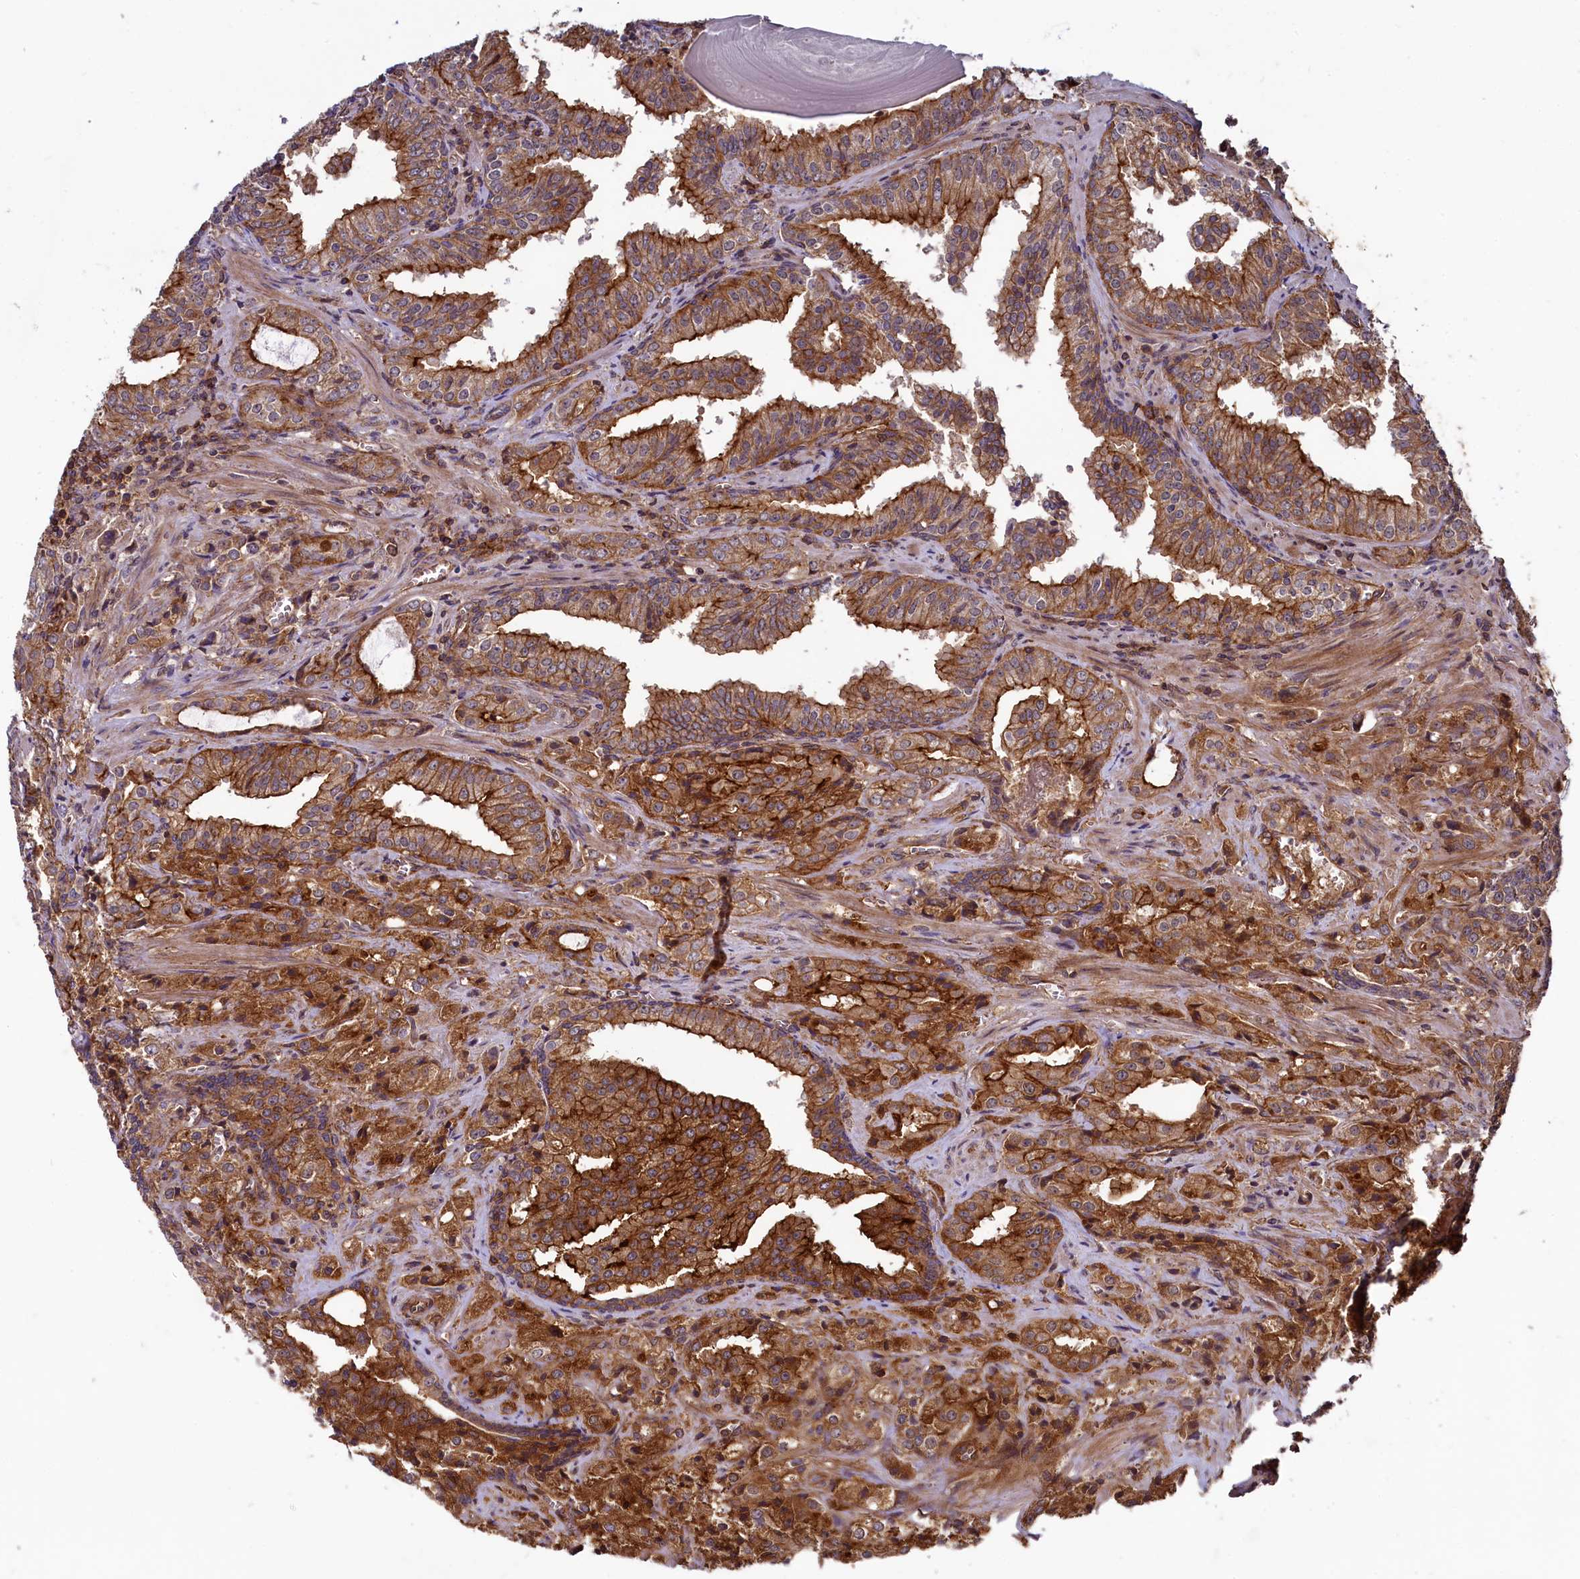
{"staining": {"intensity": "strong", "quantity": "25%-75%", "location": "cytoplasmic/membranous"}, "tissue": "prostate cancer", "cell_type": "Tumor cells", "image_type": "cancer", "snomed": [{"axis": "morphology", "description": "Adenocarcinoma, High grade"}, {"axis": "topography", "description": "Prostate"}], "caption": "A histopathology image of human prostate adenocarcinoma (high-grade) stained for a protein displays strong cytoplasmic/membranous brown staining in tumor cells.", "gene": "SVIP", "patient": {"sex": "male", "age": 68}}